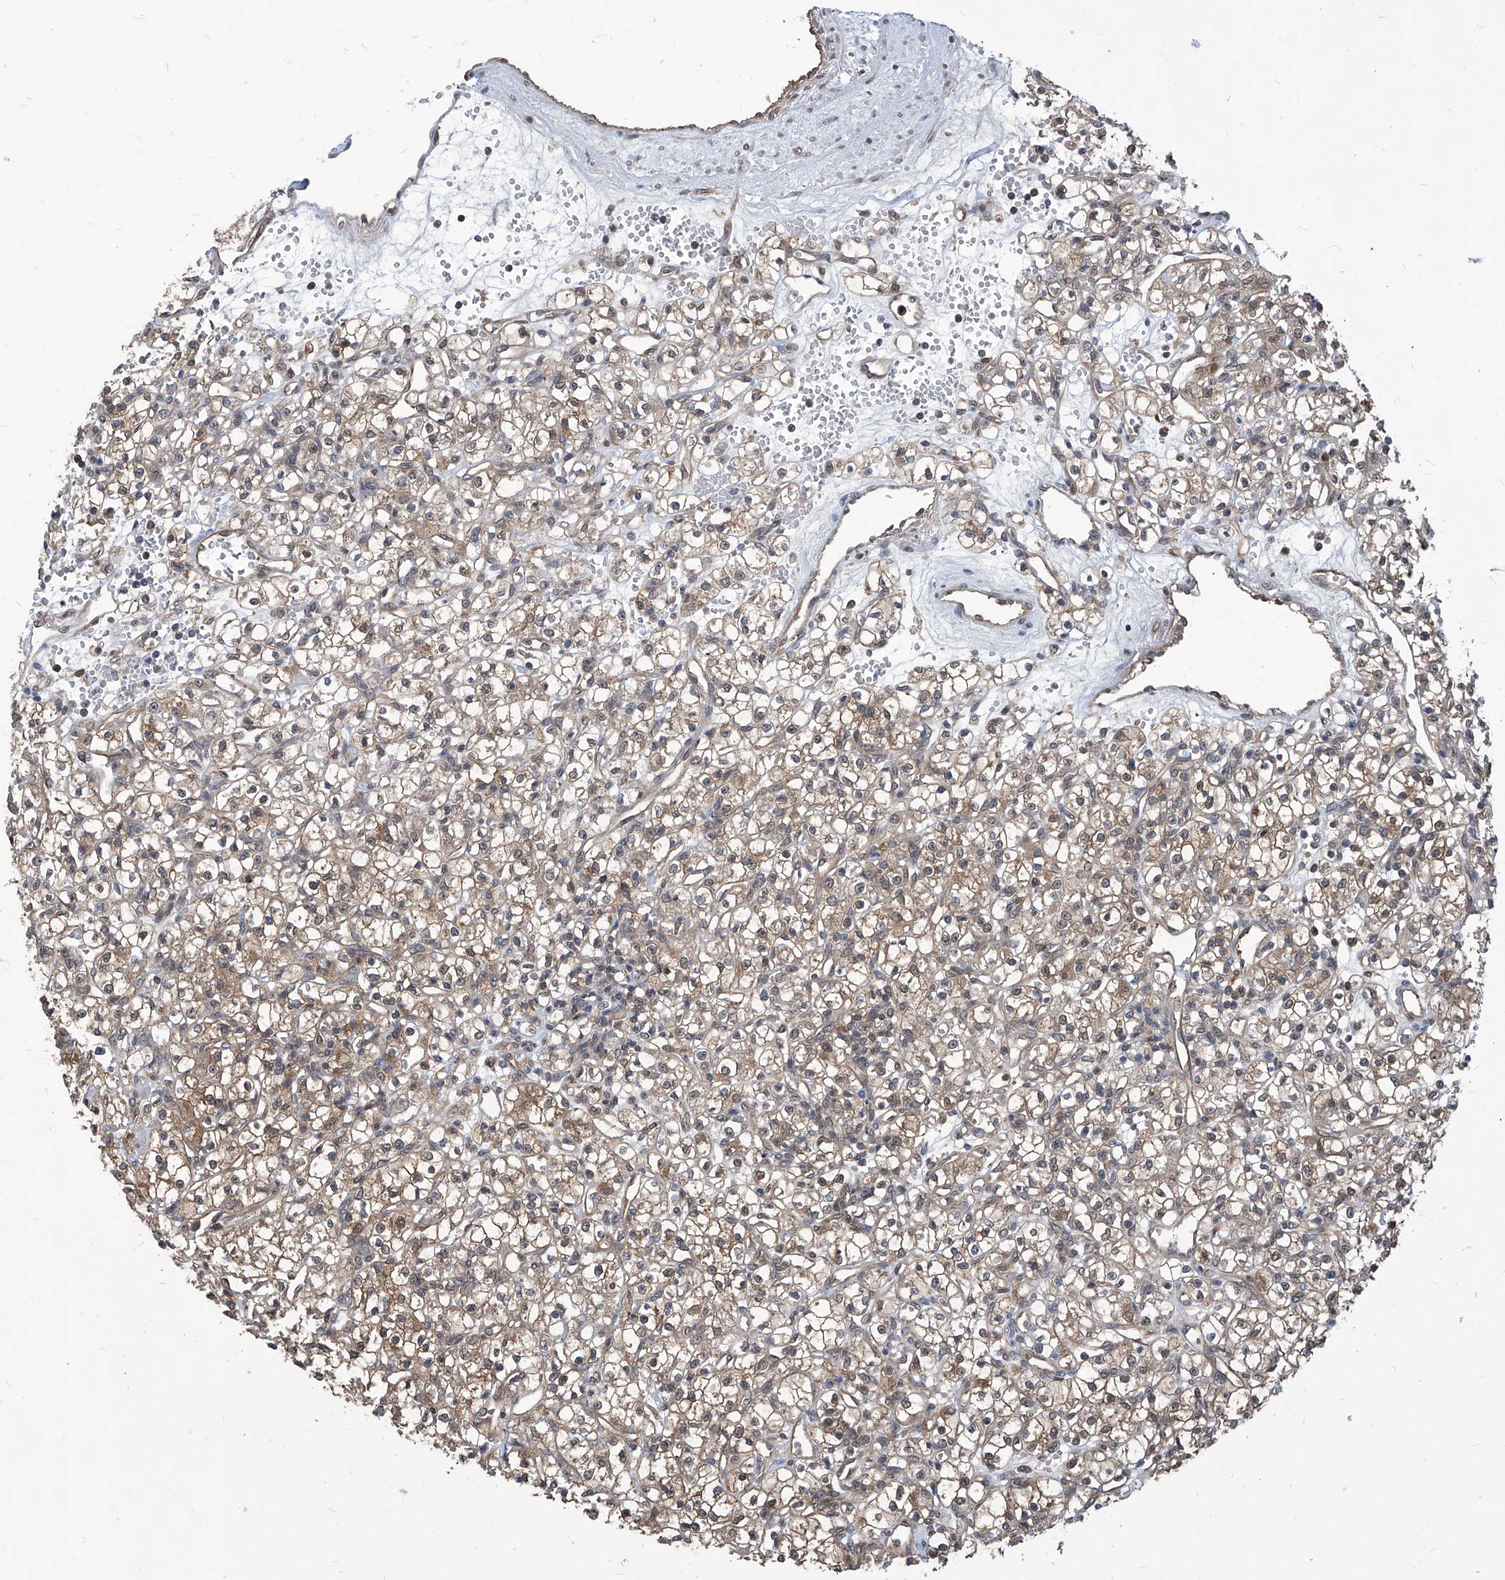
{"staining": {"intensity": "moderate", "quantity": ">75%", "location": "cytoplasmic/membranous"}, "tissue": "renal cancer", "cell_type": "Tumor cells", "image_type": "cancer", "snomed": [{"axis": "morphology", "description": "Adenocarcinoma, NOS"}, {"axis": "topography", "description": "Kidney"}], "caption": "Adenocarcinoma (renal) stained for a protein exhibits moderate cytoplasmic/membranous positivity in tumor cells.", "gene": "PSMB1", "patient": {"sex": "female", "age": 59}}